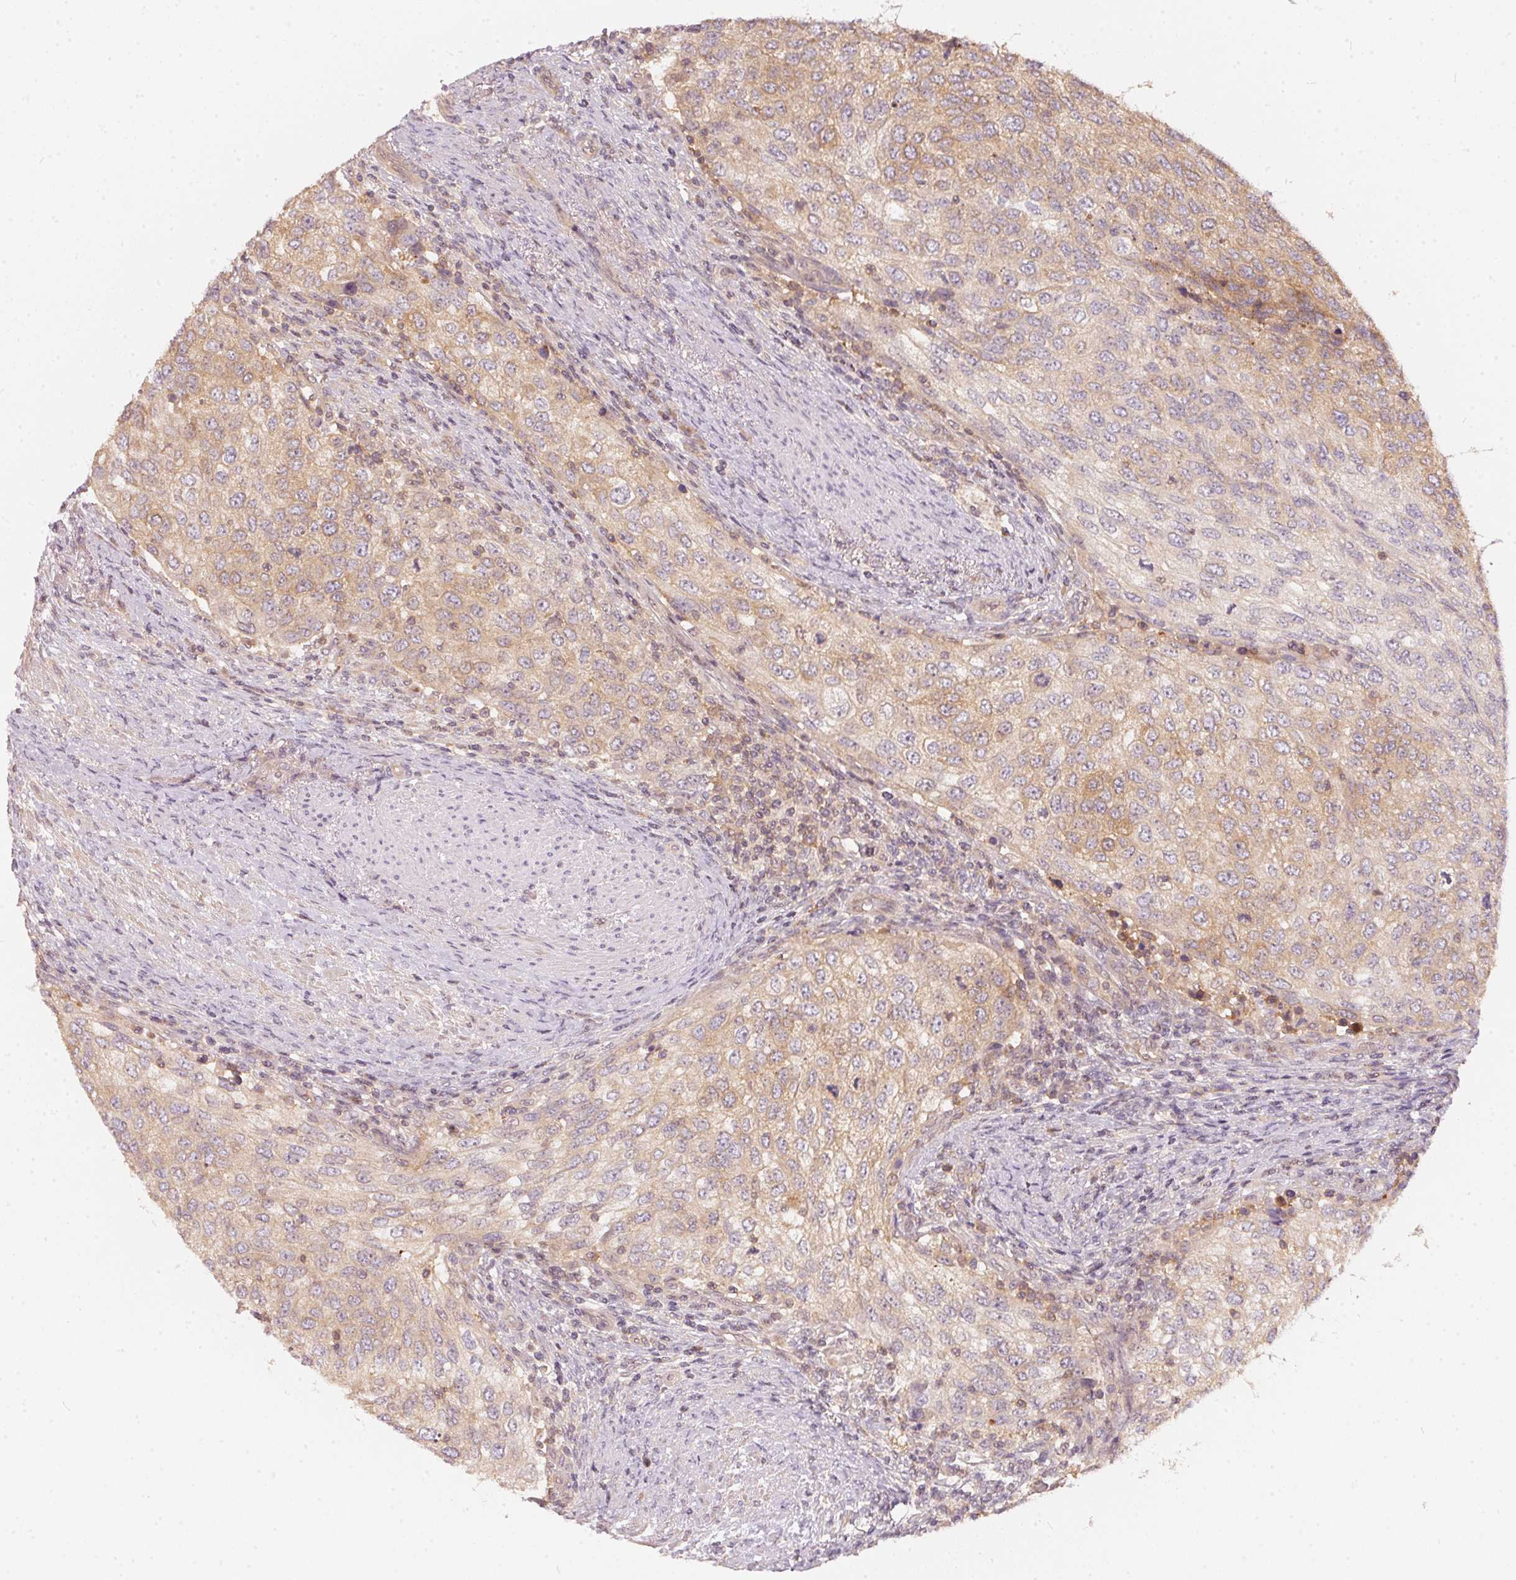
{"staining": {"intensity": "weak", "quantity": ">75%", "location": "cytoplasmic/membranous"}, "tissue": "urothelial cancer", "cell_type": "Tumor cells", "image_type": "cancer", "snomed": [{"axis": "morphology", "description": "Urothelial carcinoma, High grade"}, {"axis": "topography", "description": "Urinary bladder"}], "caption": "IHC (DAB) staining of human high-grade urothelial carcinoma exhibits weak cytoplasmic/membranous protein expression in about >75% of tumor cells.", "gene": "BLMH", "patient": {"sex": "female", "age": 78}}